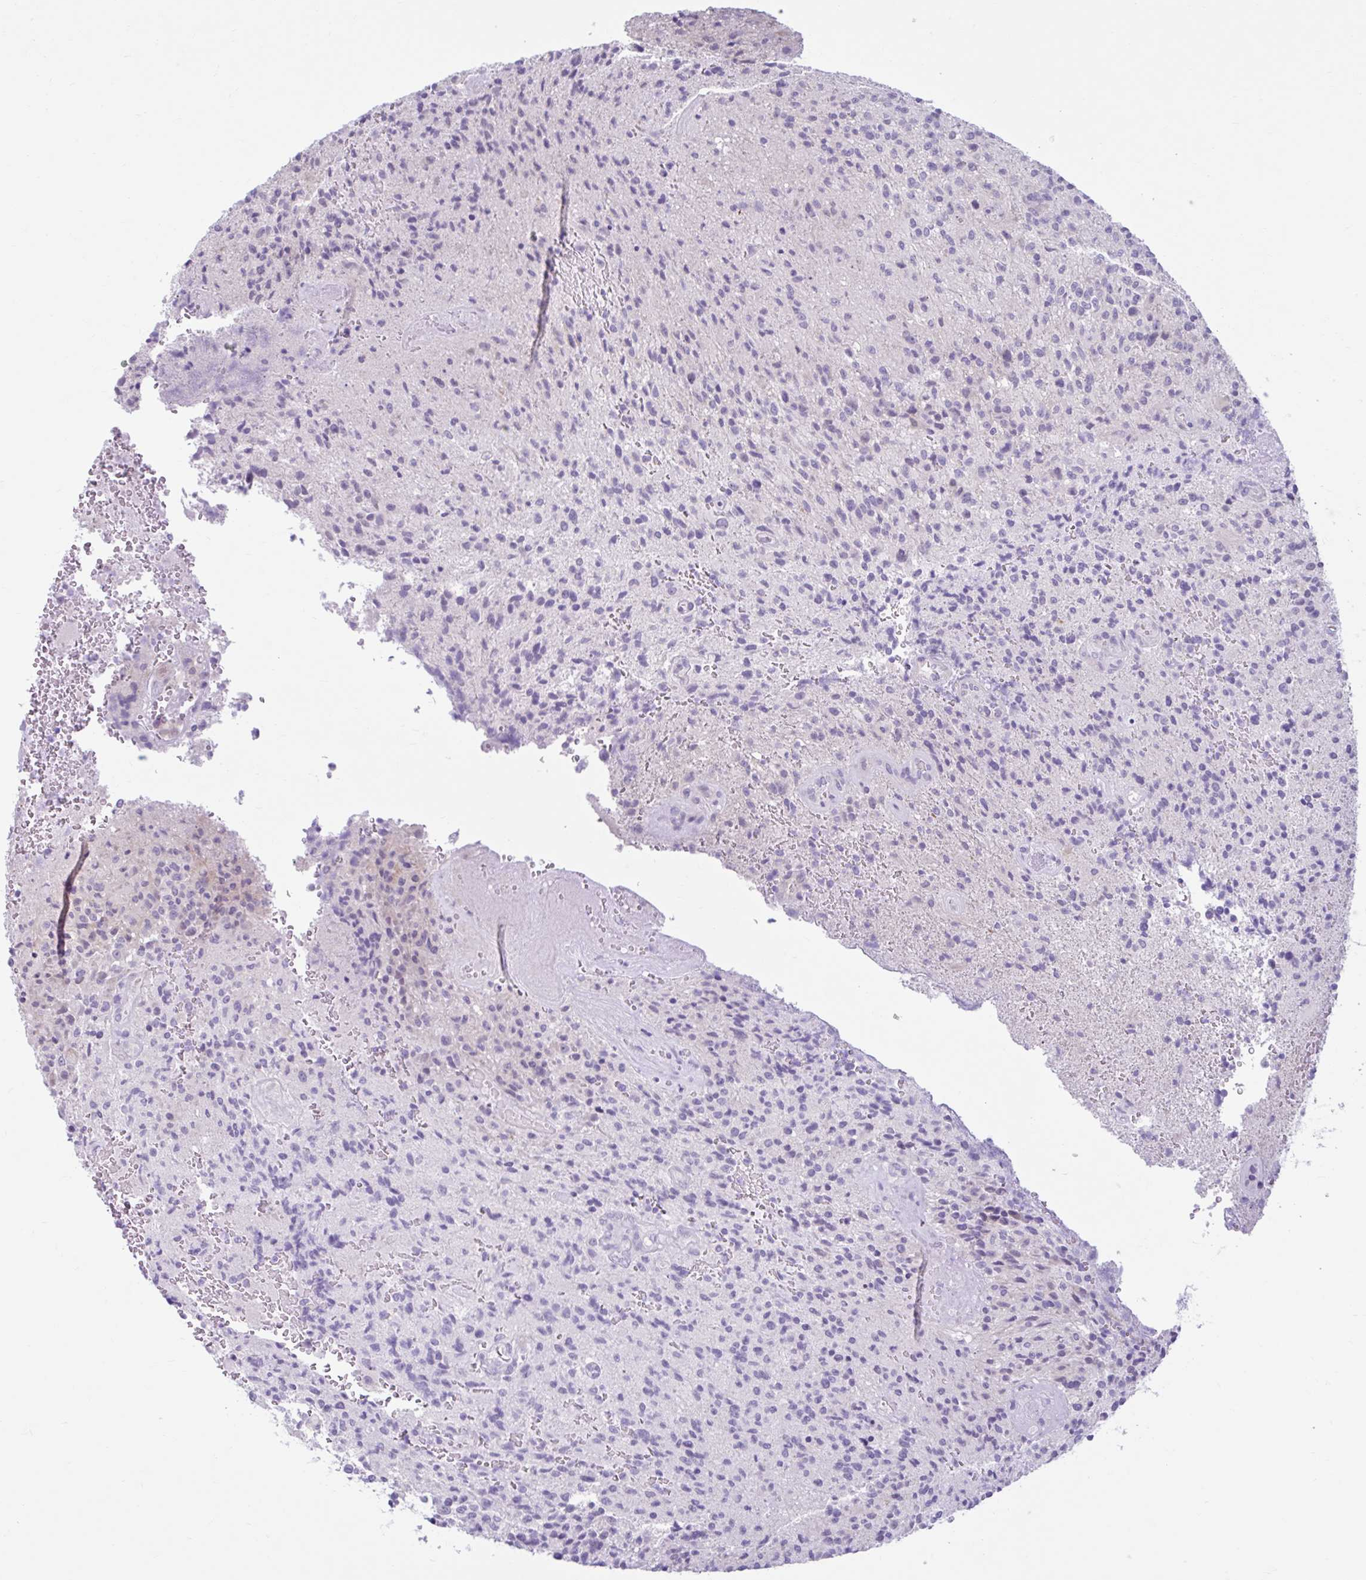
{"staining": {"intensity": "negative", "quantity": "none", "location": "none"}, "tissue": "glioma", "cell_type": "Tumor cells", "image_type": "cancer", "snomed": [{"axis": "morphology", "description": "Normal tissue, NOS"}, {"axis": "morphology", "description": "Glioma, malignant, High grade"}, {"axis": "topography", "description": "Cerebral cortex"}], "caption": "Immunohistochemistry (IHC) micrograph of human malignant glioma (high-grade) stained for a protein (brown), which displays no positivity in tumor cells.", "gene": "FAM153A", "patient": {"sex": "male", "age": 56}}